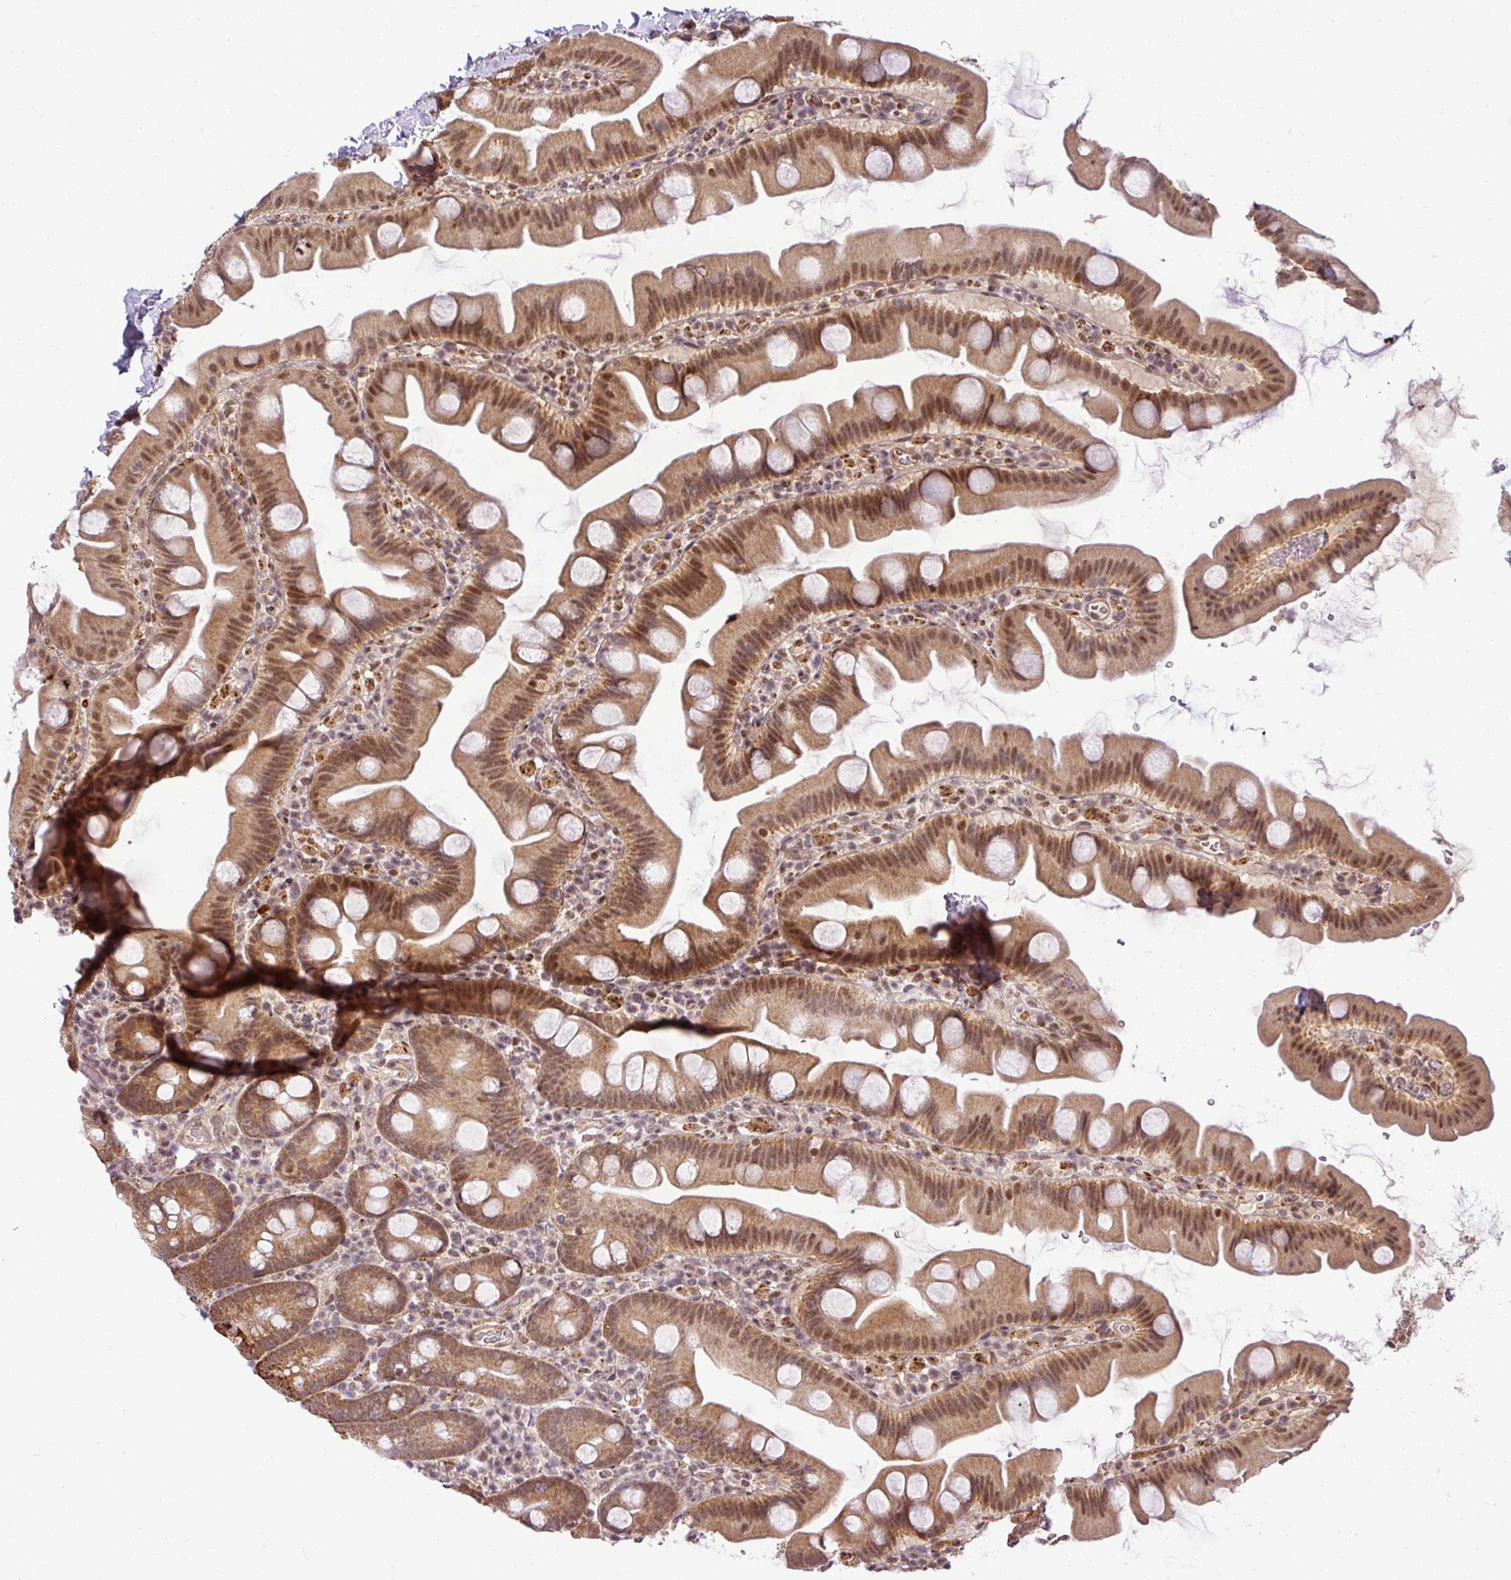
{"staining": {"intensity": "strong", "quantity": ">75%", "location": "cytoplasmic/membranous,nuclear"}, "tissue": "small intestine", "cell_type": "Glandular cells", "image_type": "normal", "snomed": [{"axis": "morphology", "description": "Normal tissue, NOS"}, {"axis": "topography", "description": "Small intestine"}], "caption": "This is a histology image of IHC staining of benign small intestine, which shows strong positivity in the cytoplasmic/membranous,nuclear of glandular cells.", "gene": "C1orf226", "patient": {"sex": "female", "age": 68}}